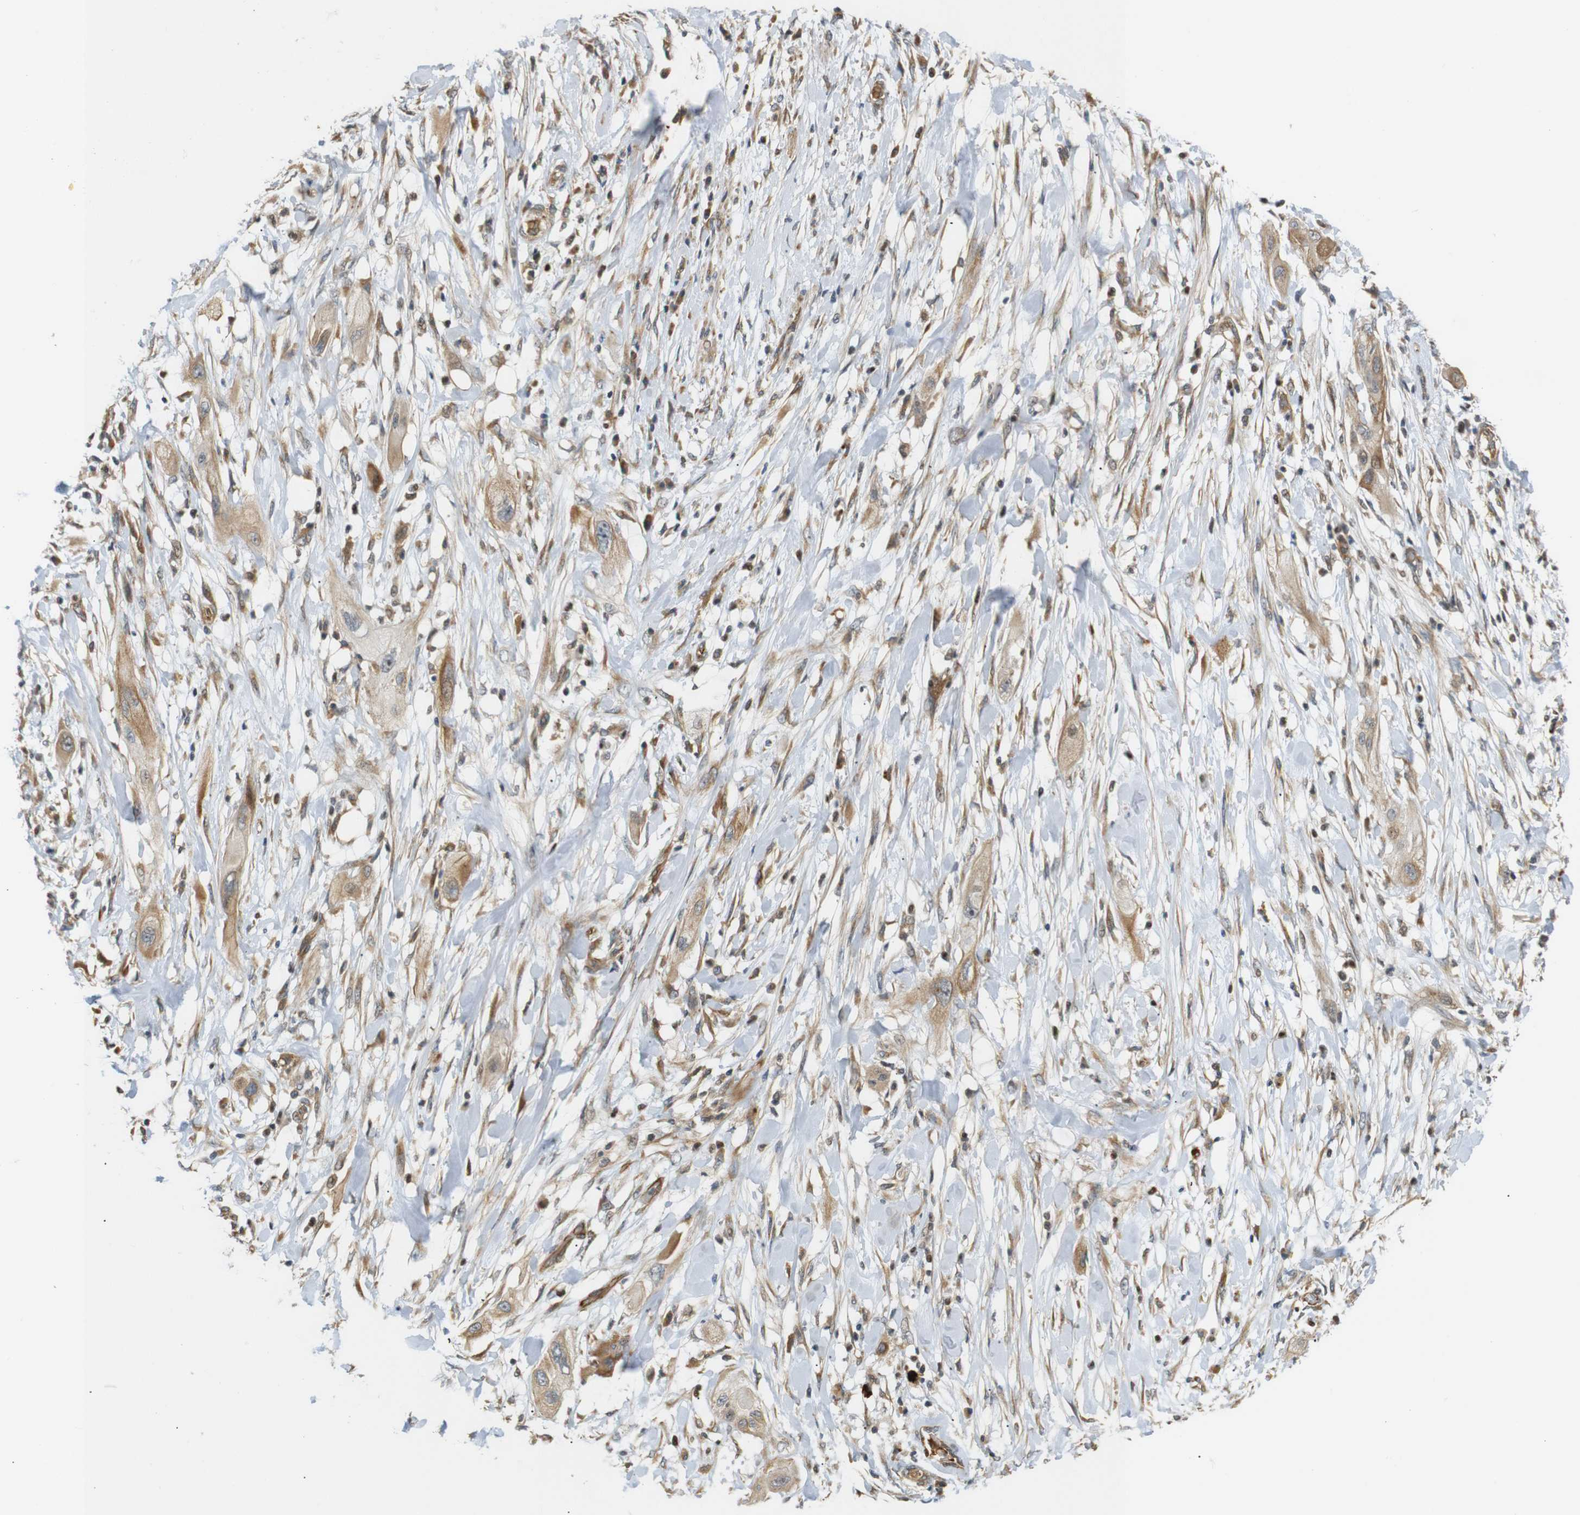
{"staining": {"intensity": "moderate", "quantity": ">75%", "location": "cytoplasmic/membranous"}, "tissue": "lung cancer", "cell_type": "Tumor cells", "image_type": "cancer", "snomed": [{"axis": "morphology", "description": "Squamous cell carcinoma, NOS"}, {"axis": "topography", "description": "Lung"}], "caption": "Protein expression by IHC demonstrates moderate cytoplasmic/membranous staining in about >75% of tumor cells in squamous cell carcinoma (lung).", "gene": "RPTOR", "patient": {"sex": "female", "age": 47}}